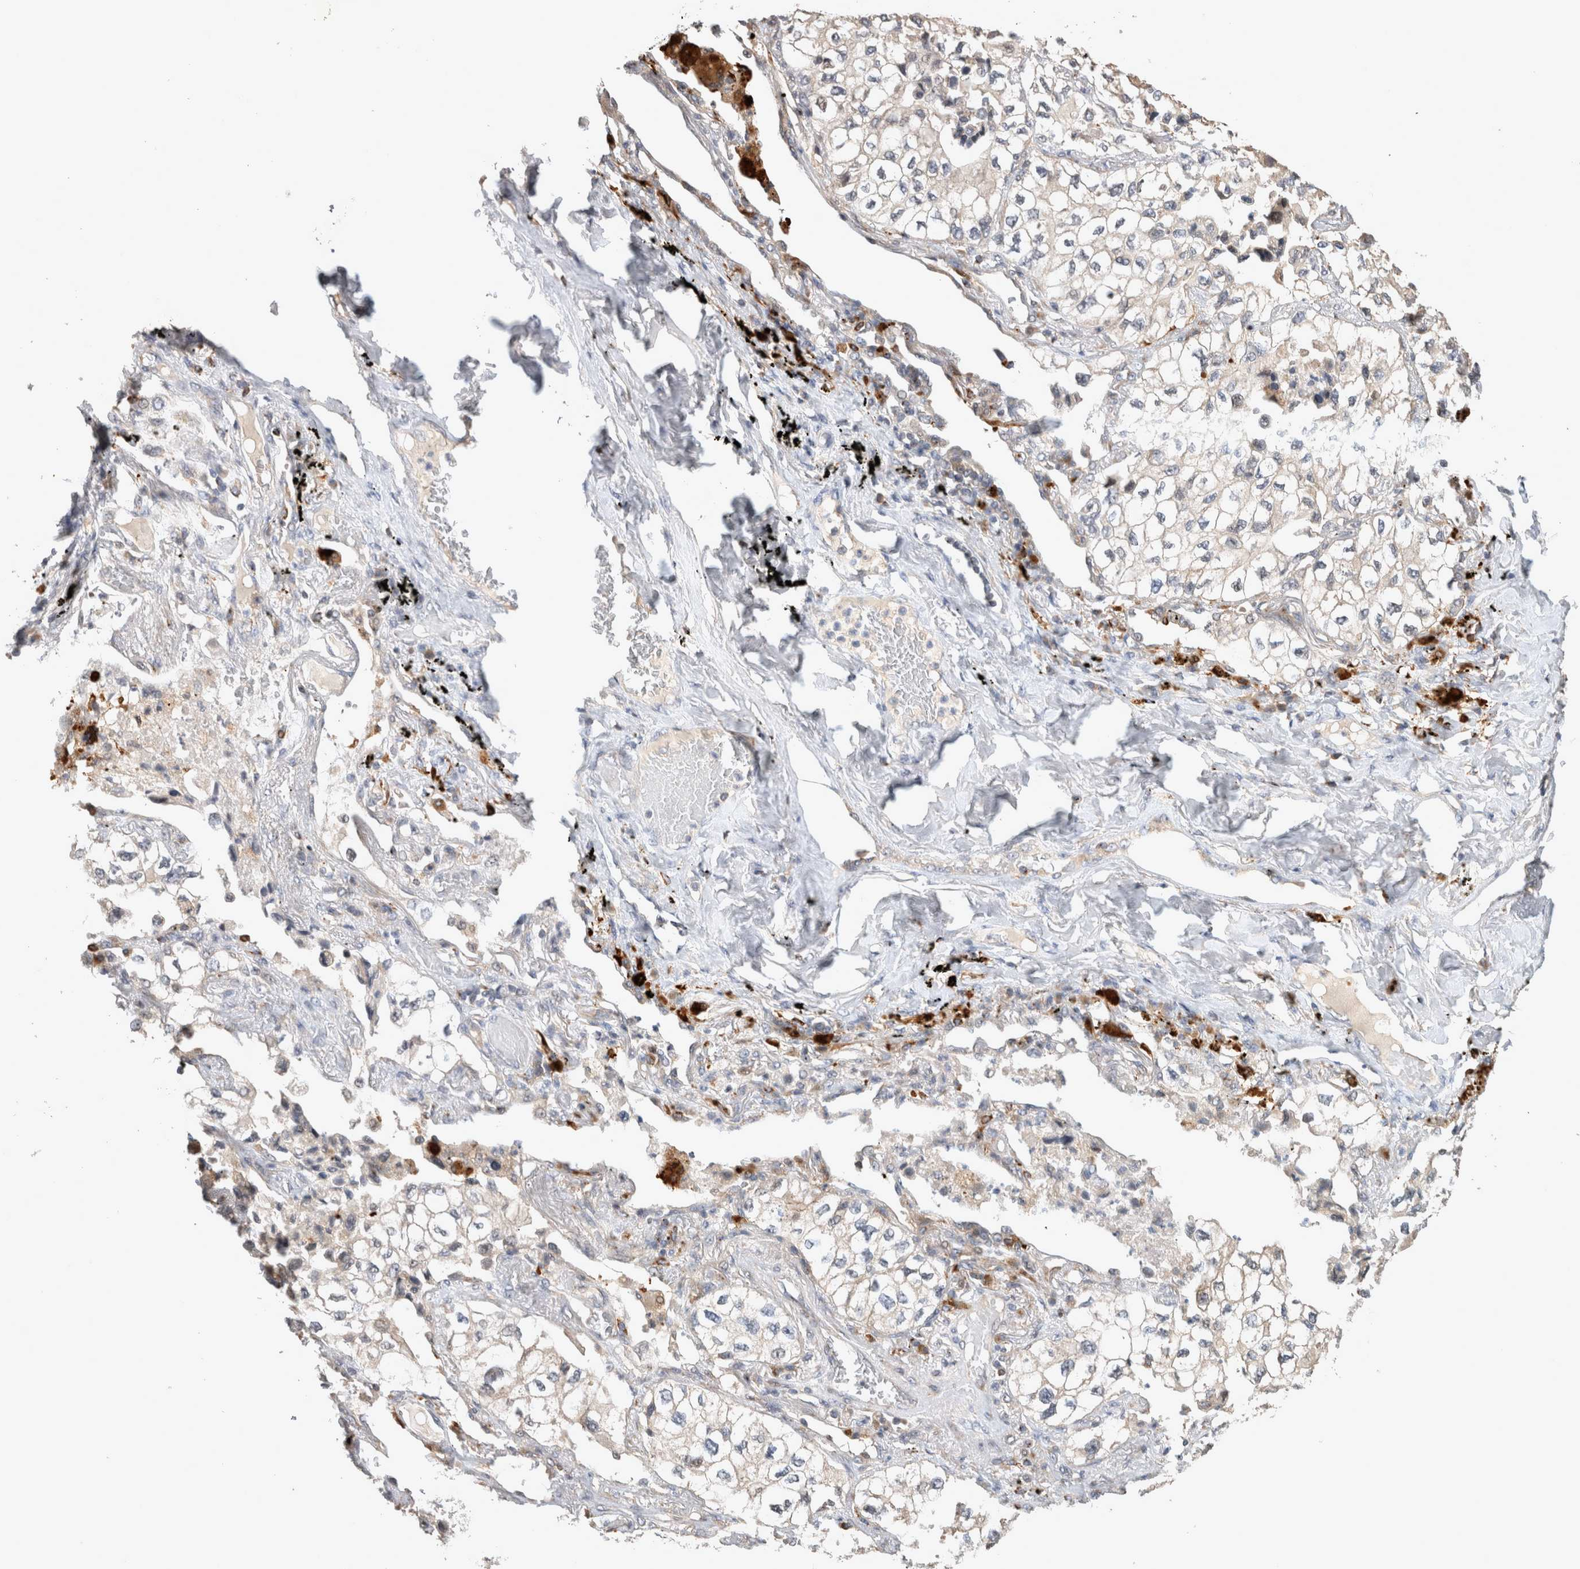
{"staining": {"intensity": "negative", "quantity": "none", "location": "none"}, "tissue": "lung cancer", "cell_type": "Tumor cells", "image_type": "cancer", "snomed": [{"axis": "morphology", "description": "Adenocarcinoma, NOS"}, {"axis": "topography", "description": "Lung"}], "caption": "Adenocarcinoma (lung) was stained to show a protein in brown. There is no significant expression in tumor cells. (Brightfield microscopy of DAB (3,3'-diaminobenzidine) immunohistochemistry at high magnification).", "gene": "SERAC1", "patient": {"sex": "male", "age": 63}}